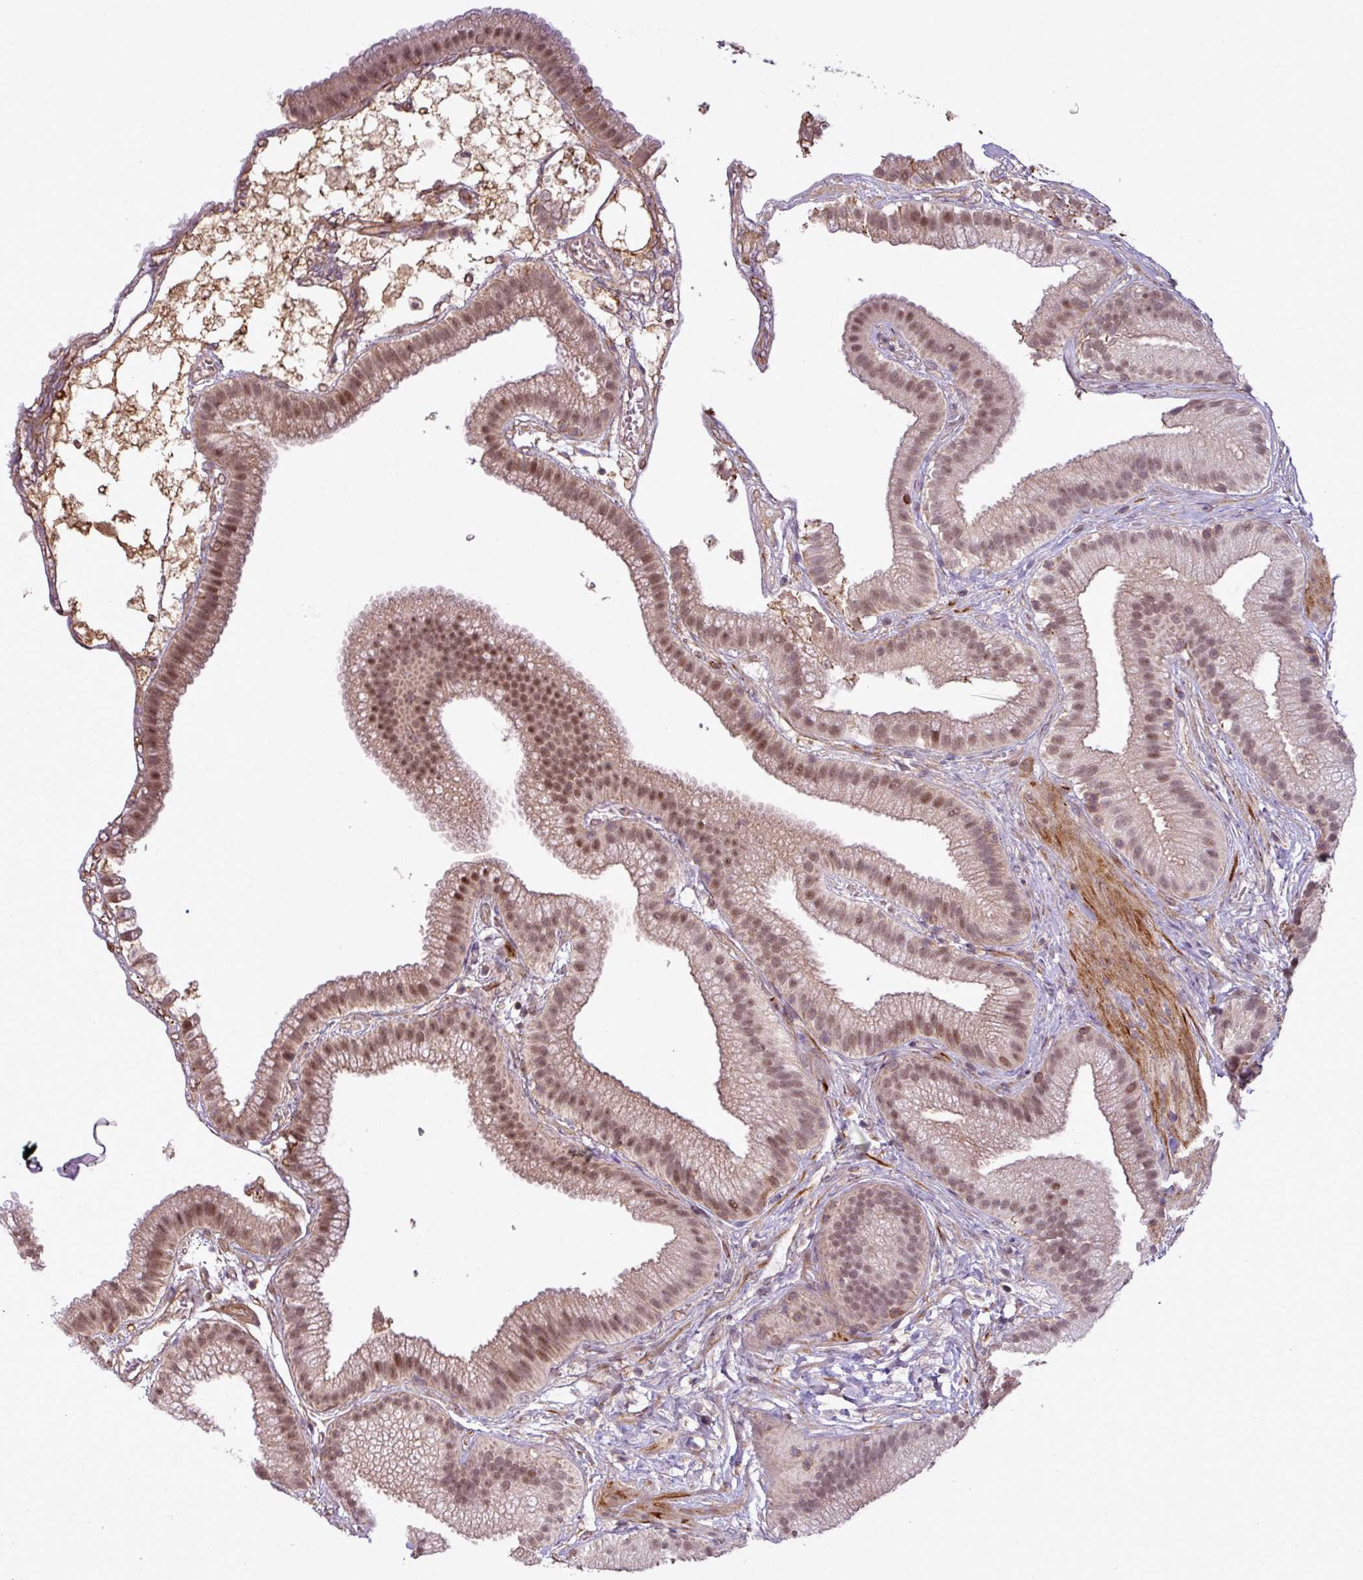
{"staining": {"intensity": "moderate", "quantity": ">75%", "location": "nuclear"}, "tissue": "gallbladder", "cell_type": "Glandular cells", "image_type": "normal", "snomed": [{"axis": "morphology", "description": "Normal tissue, NOS"}, {"axis": "topography", "description": "Gallbladder"}], "caption": "DAB immunohistochemical staining of benign human gallbladder demonstrates moderate nuclear protein staining in about >75% of glandular cells.", "gene": "ZC2HC1C", "patient": {"sex": "female", "age": 63}}